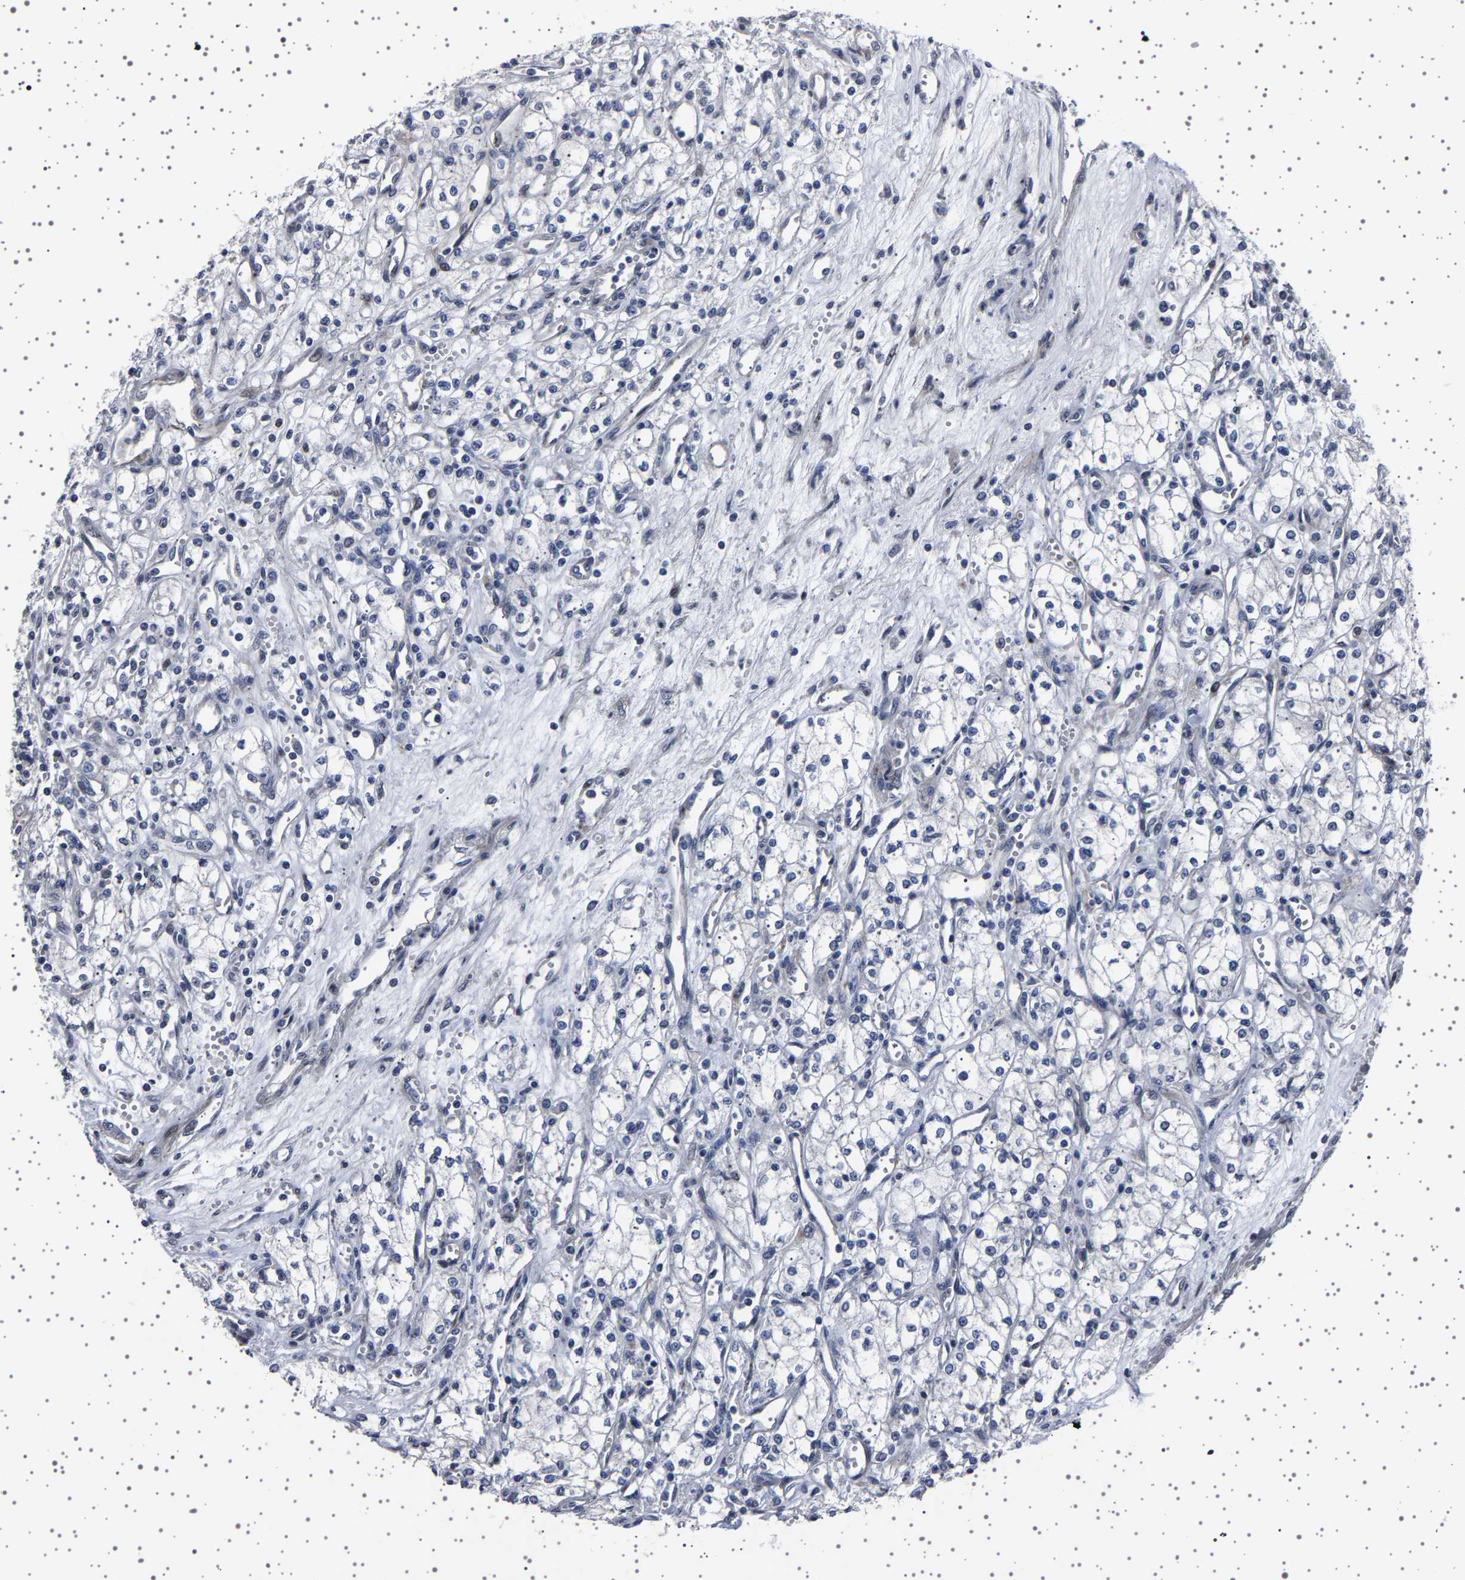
{"staining": {"intensity": "negative", "quantity": "none", "location": "none"}, "tissue": "renal cancer", "cell_type": "Tumor cells", "image_type": "cancer", "snomed": [{"axis": "morphology", "description": "Adenocarcinoma, NOS"}, {"axis": "topography", "description": "Kidney"}], "caption": "IHC of renal adenocarcinoma reveals no staining in tumor cells.", "gene": "PAK5", "patient": {"sex": "male", "age": 59}}